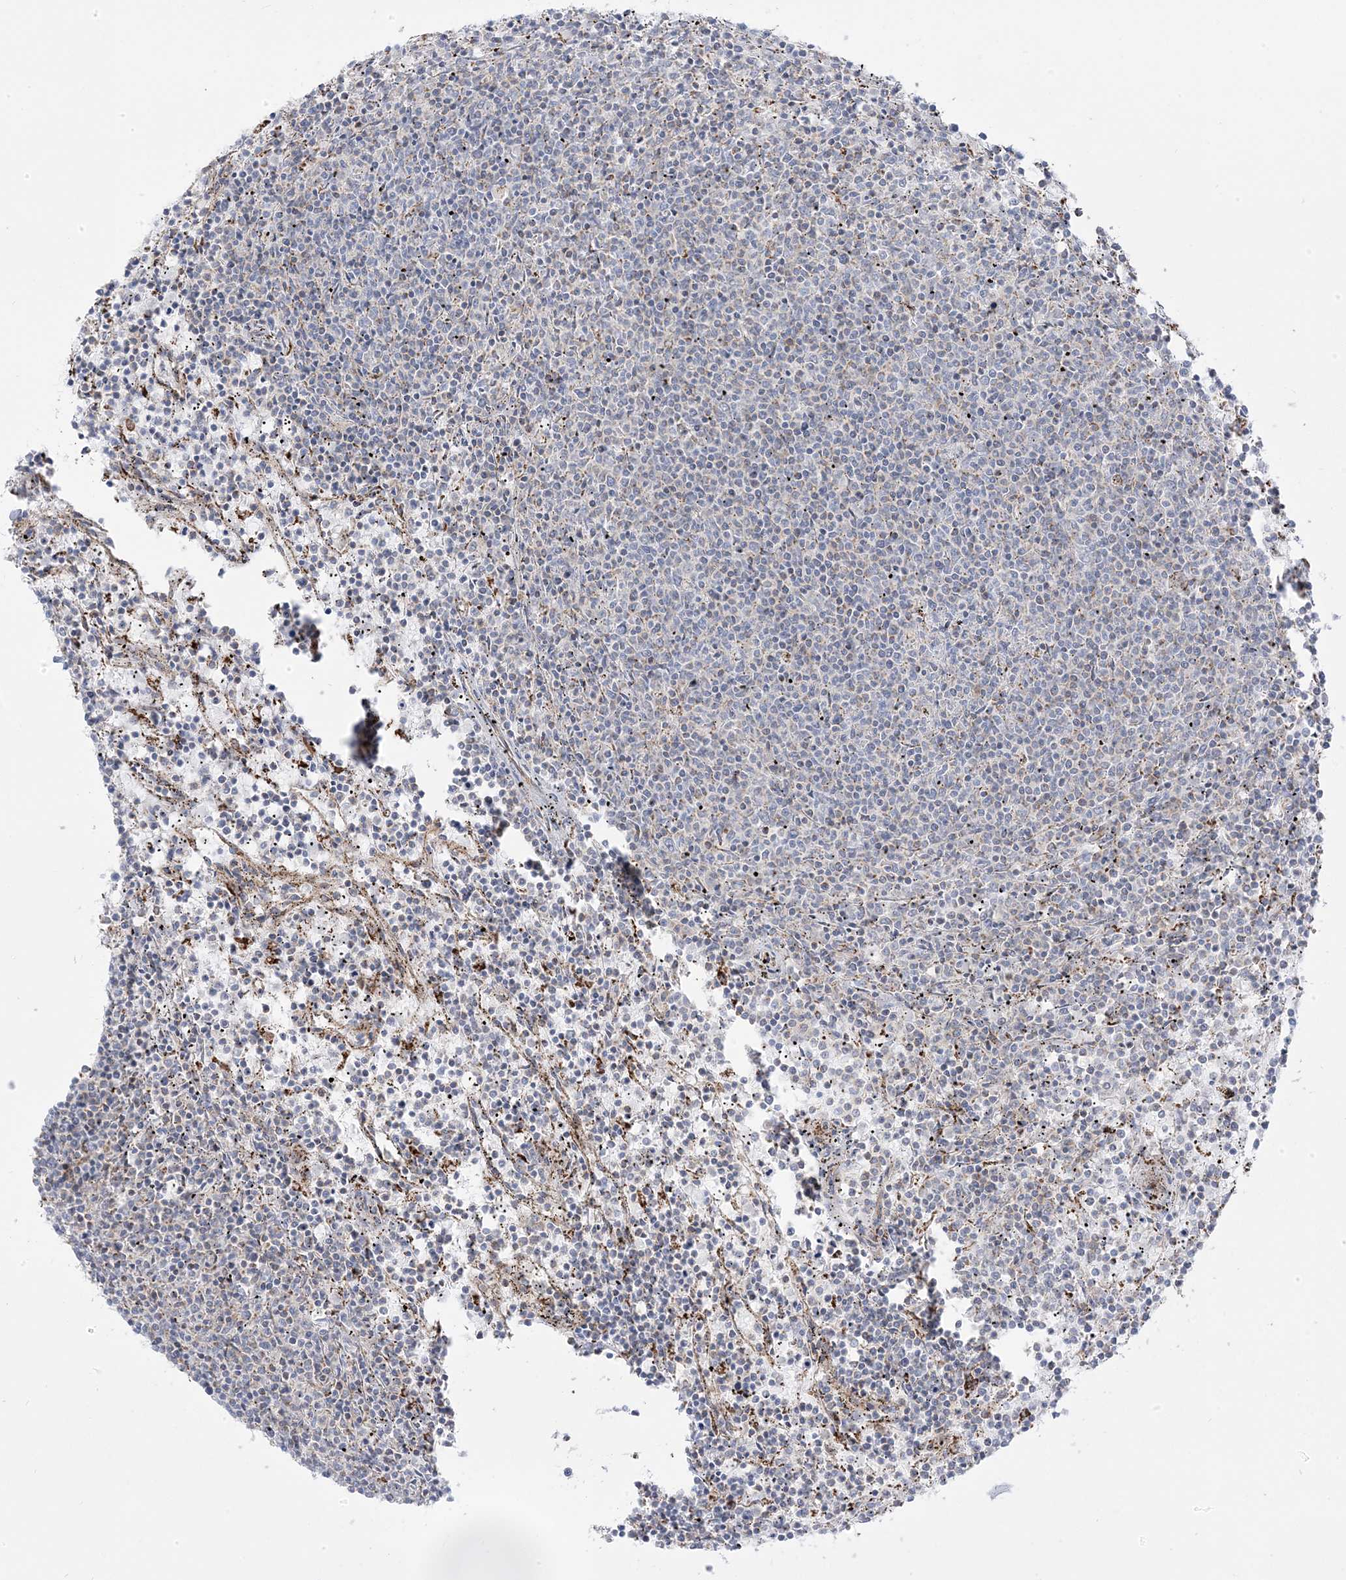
{"staining": {"intensity": "negative", "quantity": "none", "location": "none"}, "tissue": "lymphoma", "cell_type": "Tumor cells", "image_type": "cancer", "snomed": [{"axis": "morphology", "description": "Malignant lymphoma, non-Hodgkin's type, Low grade"}, {"axis": "topography", "description": "Spleen"}], "caption": "Immunohistochemistry photomicrograph of neoplastic tissue: malignant lymphoma, non-Hodgkin's type (low-grade) stained with DAB (3,3'-diaminobenzidine) demonstrates no significant protein positivity in tumor cells.", "gene": "PCCB", "patient": {"sex": "female", "age": 50}}